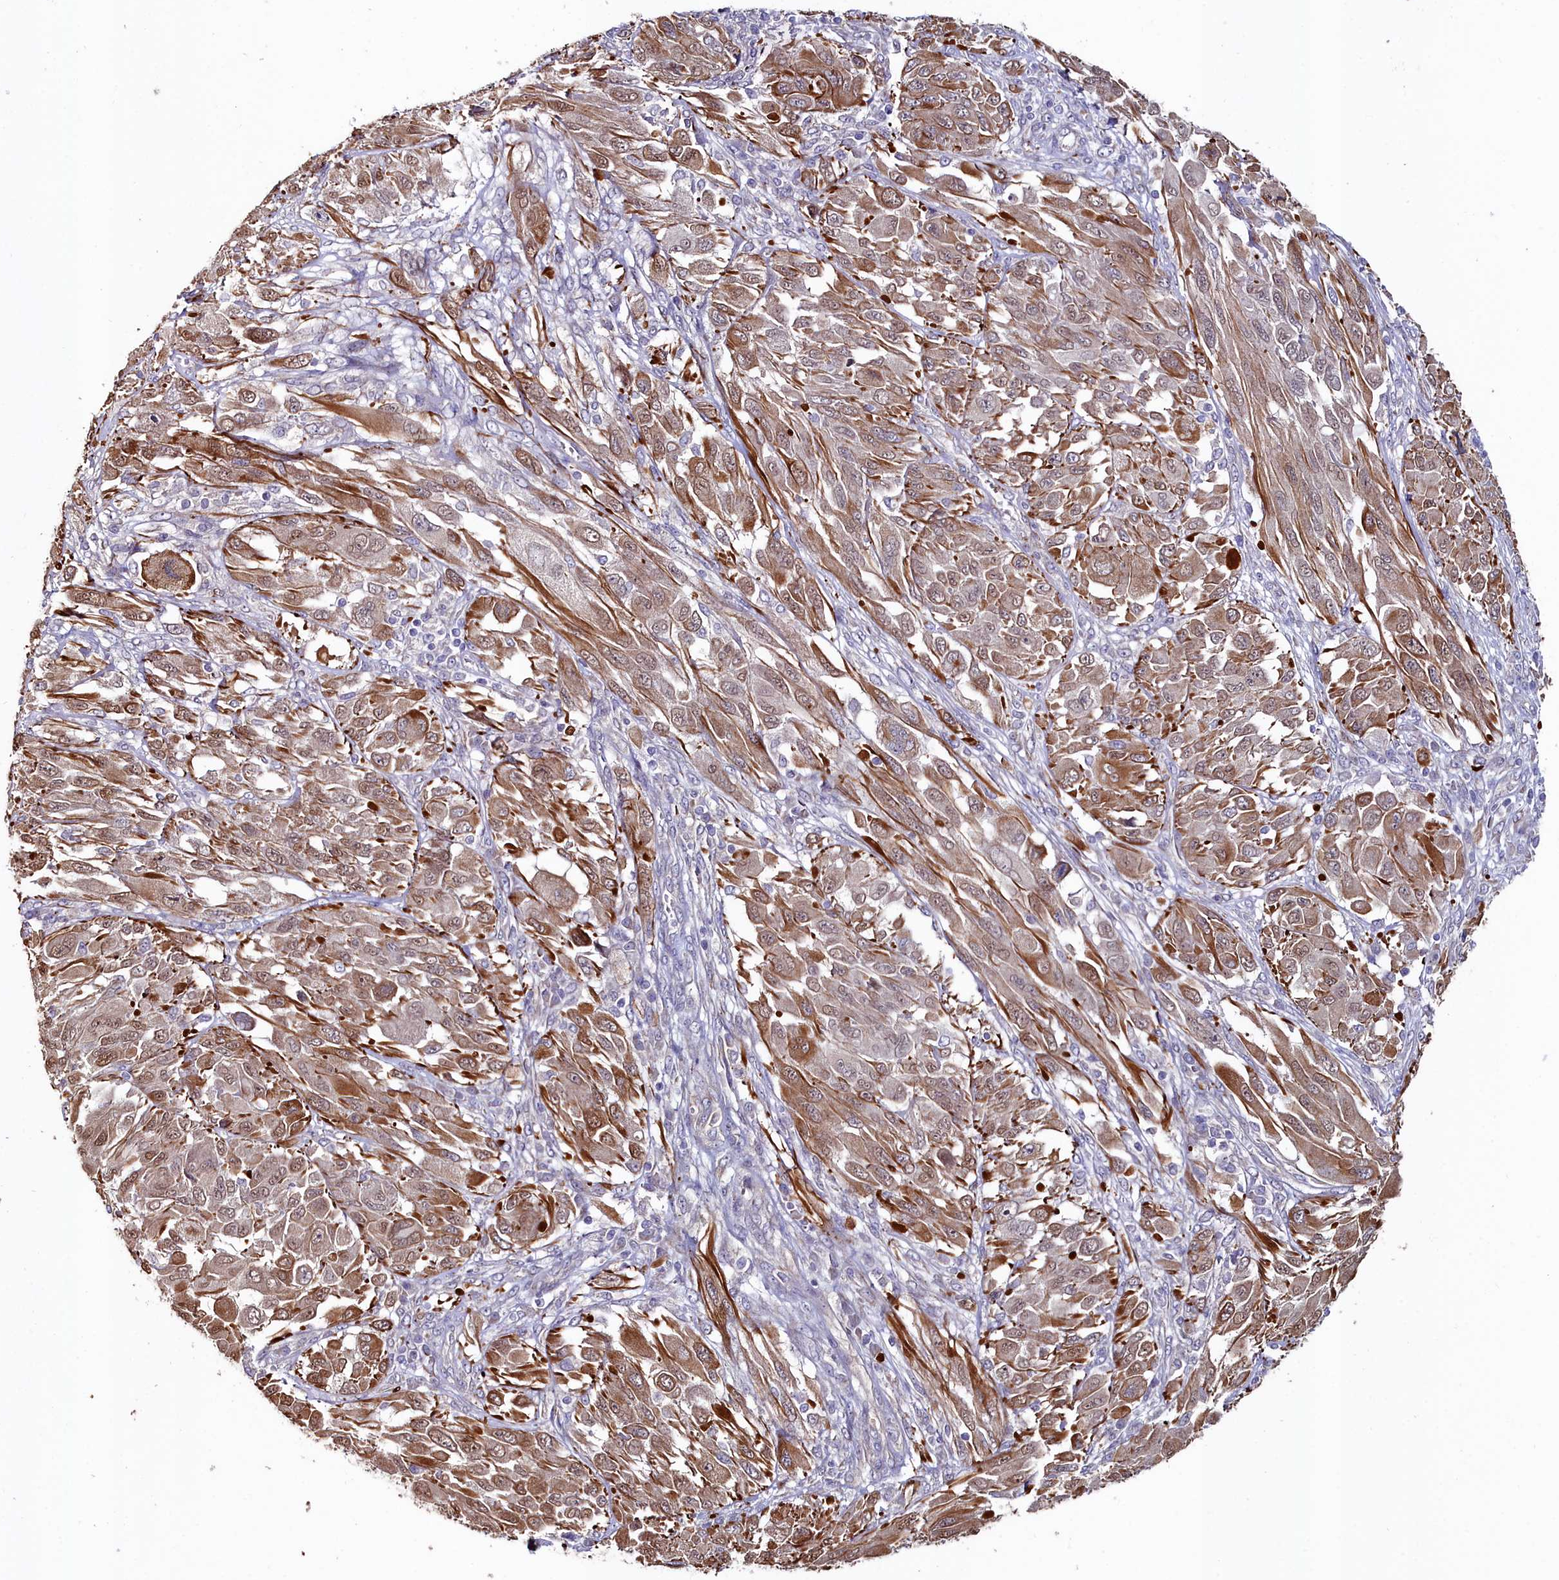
{"staining": {"intensity": "moderate", "quantity": ">75%", "location": "cytoplasmic/membranous,nuclear"}, "tissue": "melanoma", "cell_type": "Tumor cells", "image_type": "cancer", "snomed": [{"axis": "morphology", "description": "Malignant melanoma, NOS"}, {"axis": "topography", "description": "Skin"}], "caption": "Melanoma stained for a protein (brown) exhibits moderate cytoplasmic/membranous and nuclear positive expression in about >75% of tumor cells.", "gene": "C4orf19", "patient": {"sex": "female", "age": 91}}